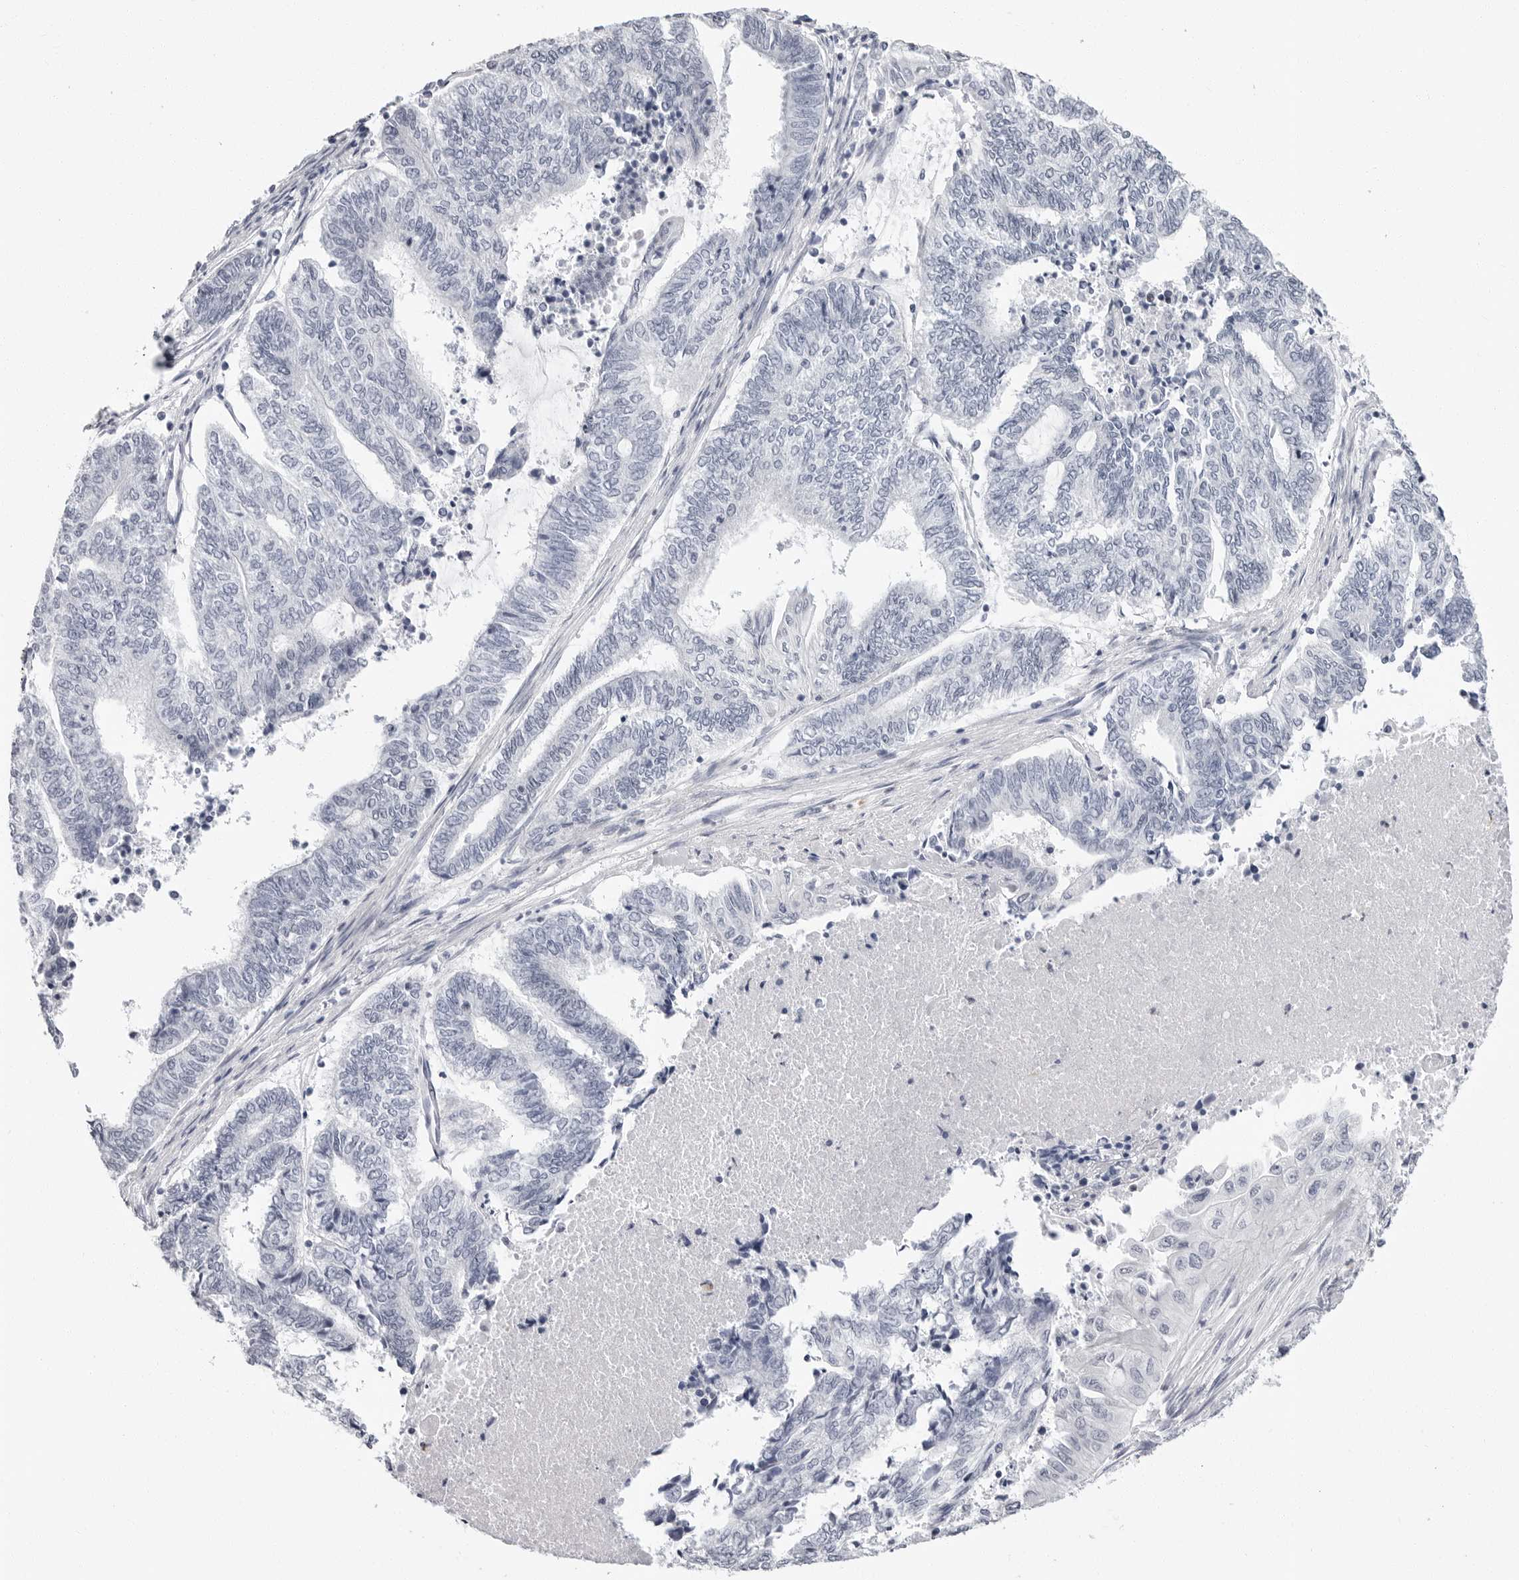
{"staining": {"intensity": "negative", "quantity": "none", "location": "none"}, "tissue": "endometrial cancer", "cell_type": "Tumor cells", "image_type": "cancer", "snomed": [{"axis": "morphology", "description": "Adenocarcinoma, NOS"}, {"axis": "topography", "description": "Uterus"}, {"axis": "topography", "description": "Endometrium"}], "caption": "Human endometrial cancer (adenocarcinoma) stained for a protein using immunohistochemistry (IHC) demonstrates no positivity in tumor cells.", "gene": "VEZF1", "patient": {"sex": "female", "age": 70}}